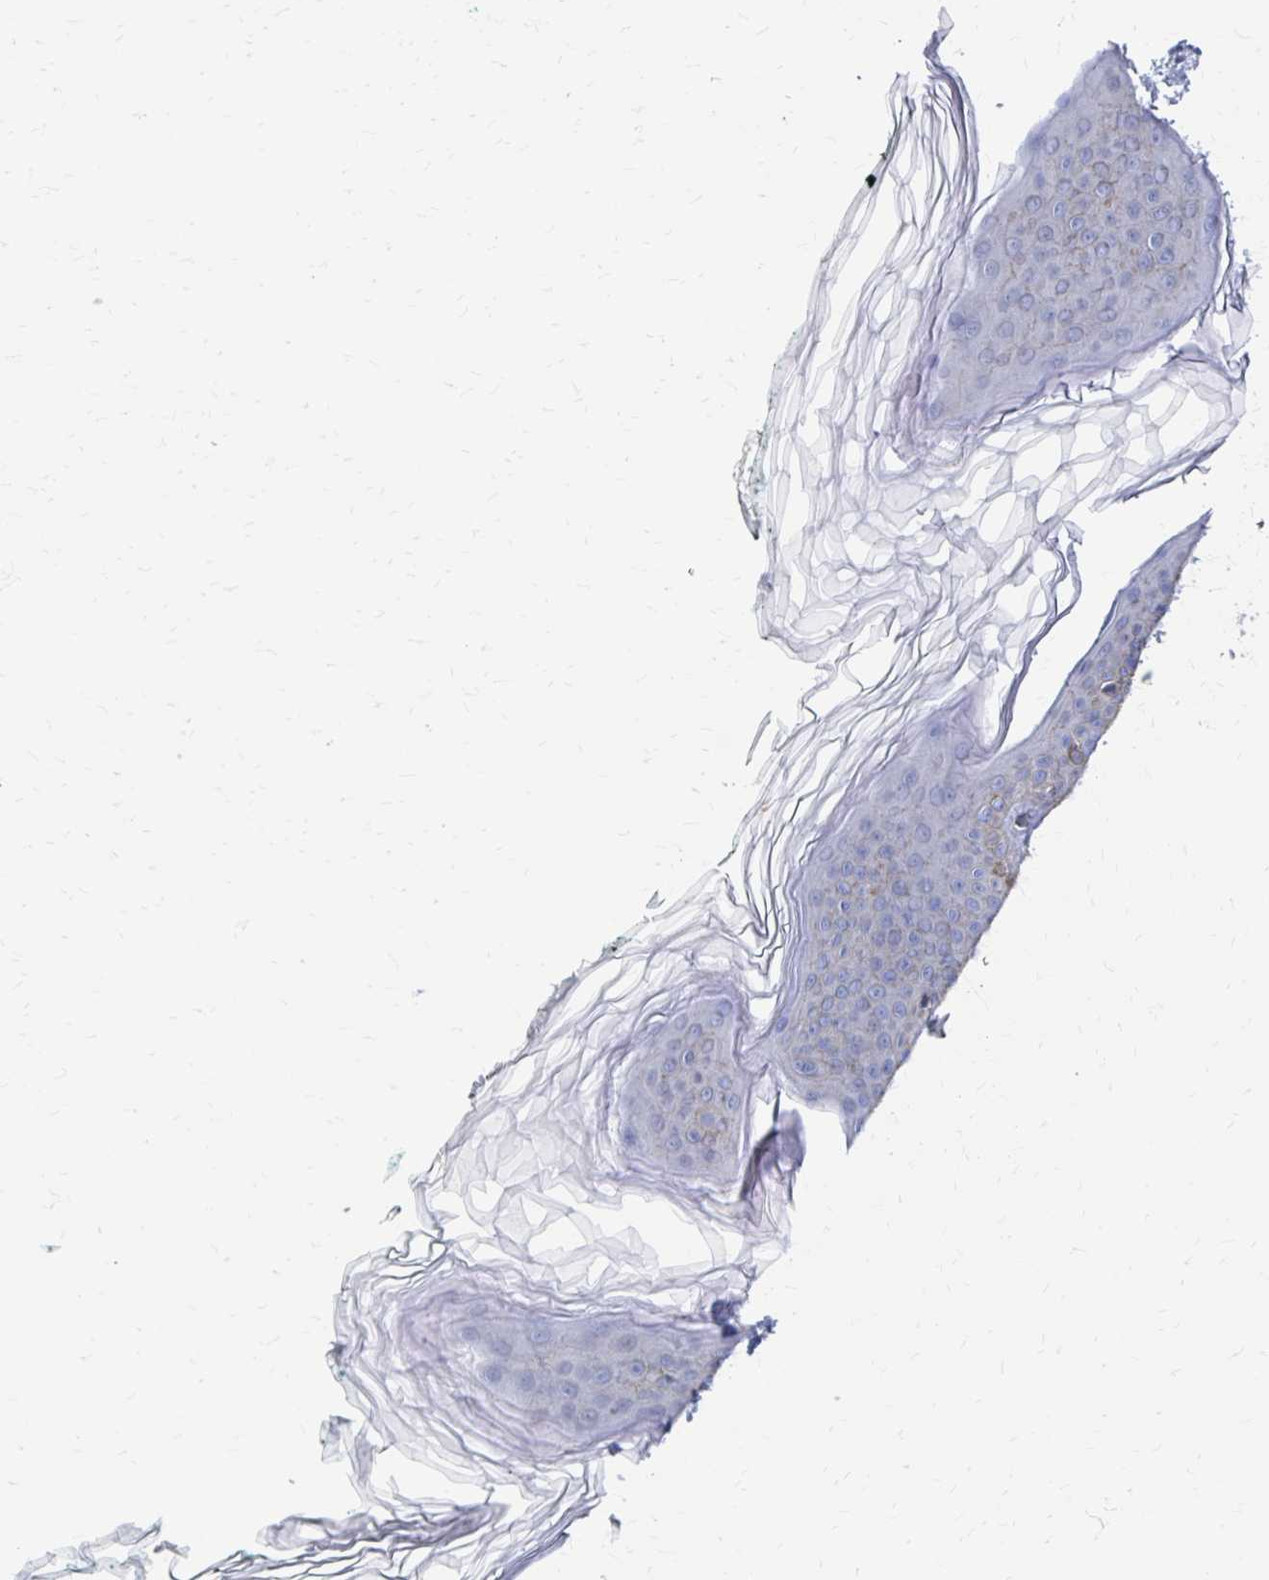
{"staining": {"intensity": "negative", "quantity": "none", "location": "none"}, "tissue": "skin", "cell_type": "Fibroblasts", "image_type": "normal", "snomed": [{"axis": "morphology", "description": "Normal tissue, NOS"}, {"axis": "topography", "description": "Skin"}, {"axis": "topography", "description": "Peripheral nerve tissue"}], "caption": "Immunohistochemistry (IHC) of unremarkable human skin reveals no staining in fibroblasts.", "gene": "PLEKHG7", "patient": {"sex": "female", "age": 45}}